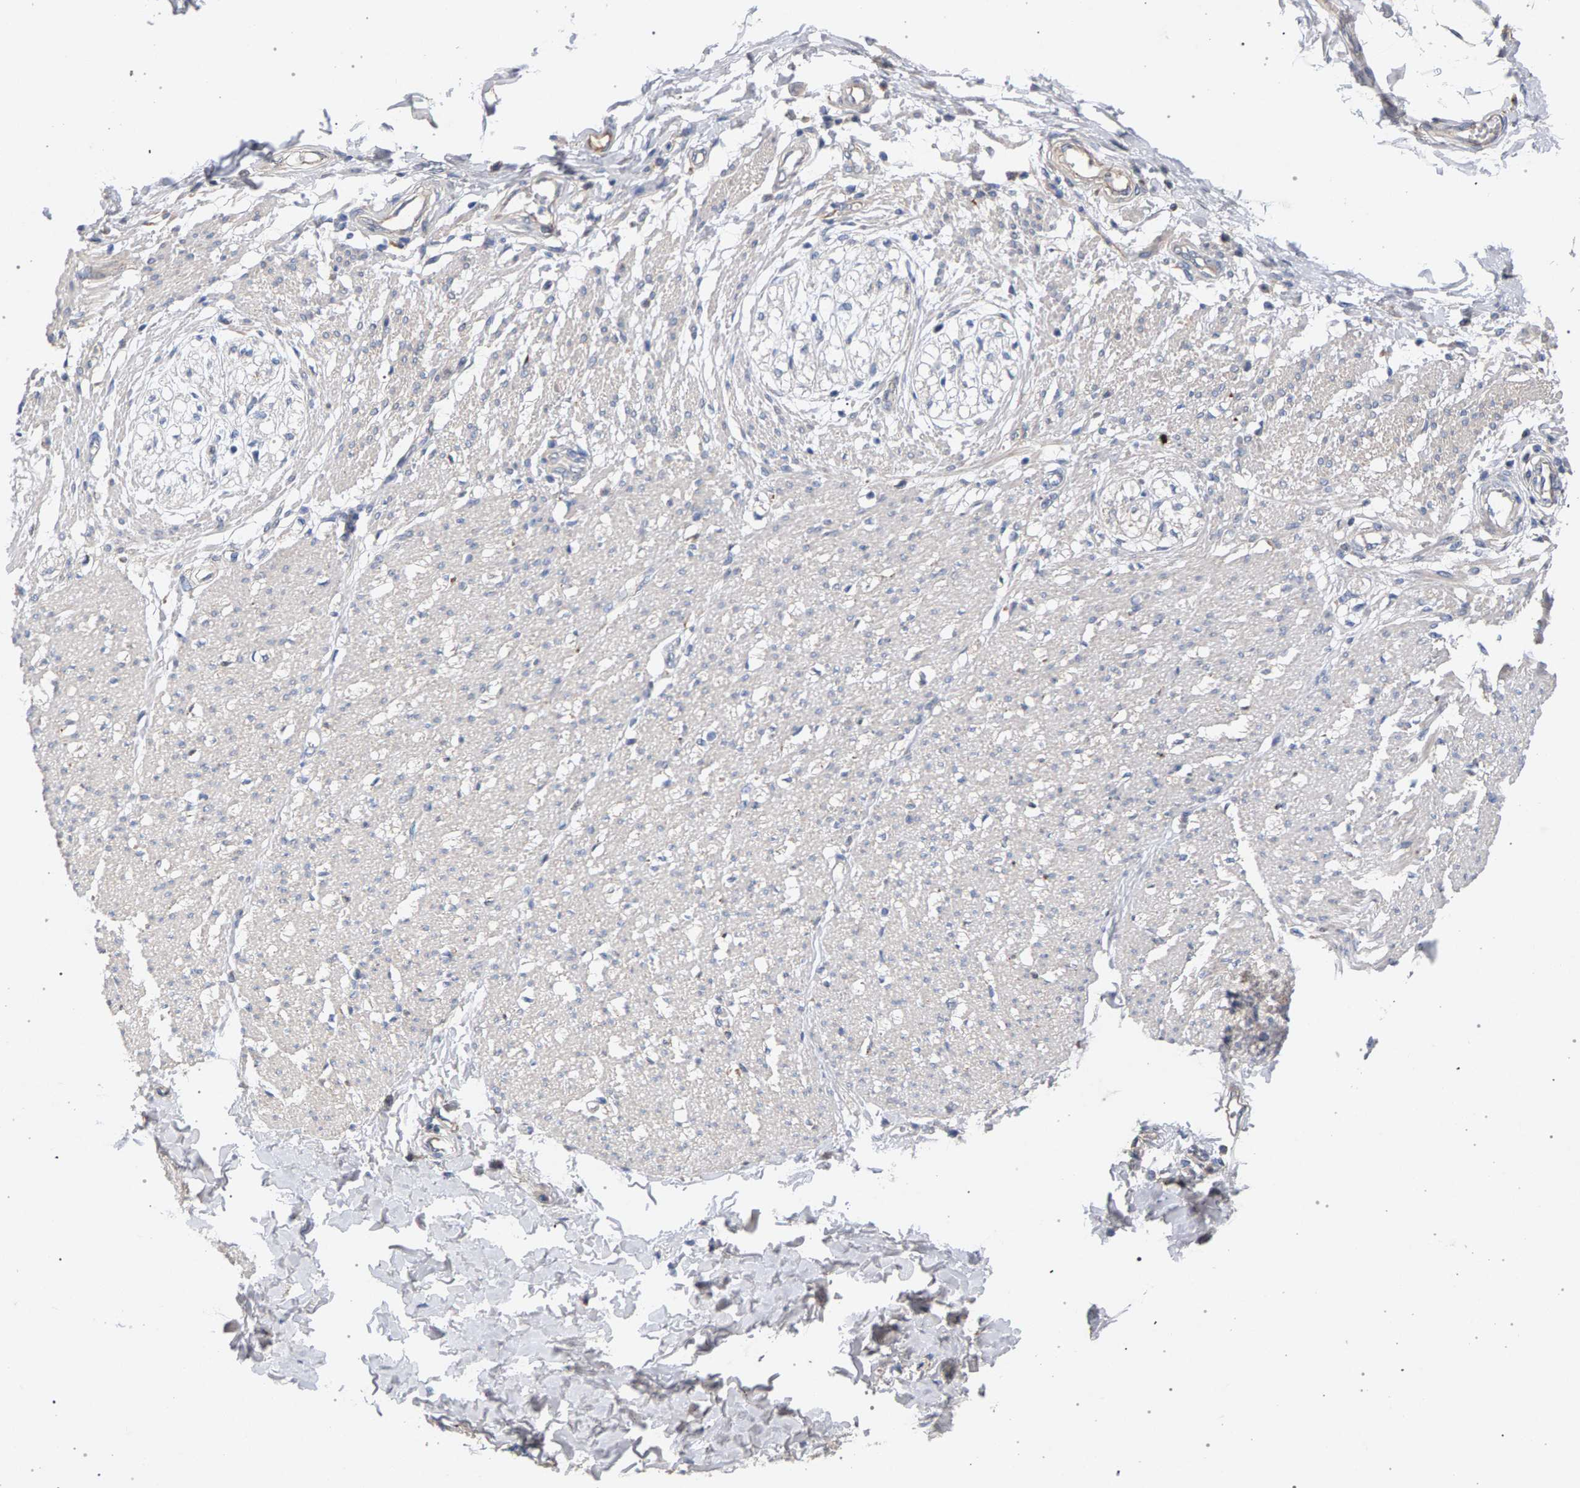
{"staining": {"intensity": "weak", "quantity": "<25%", "location": "cytoplasmic/membranous"}, "tissue": "smooth muscle", "cell_type": "Smooth muscle cells", "image_type": "normal", "snomed": [{"axis": "morphology", "description": "Normal tissue, NOS"}, {"axis": "morphology", "description": "Adenocarcinoma, NOS"}, {"axis": "topography", "description": "Colon"}, {"axis": "topography", "description": "Peripheral nerve tissue"}], "caption": "Histopathology image shows no significant protein expression in smooth muscle cells of benign smooth muscle.", "gene": "MAMDC2", "patient": {"sex": "male", "age": 14}}